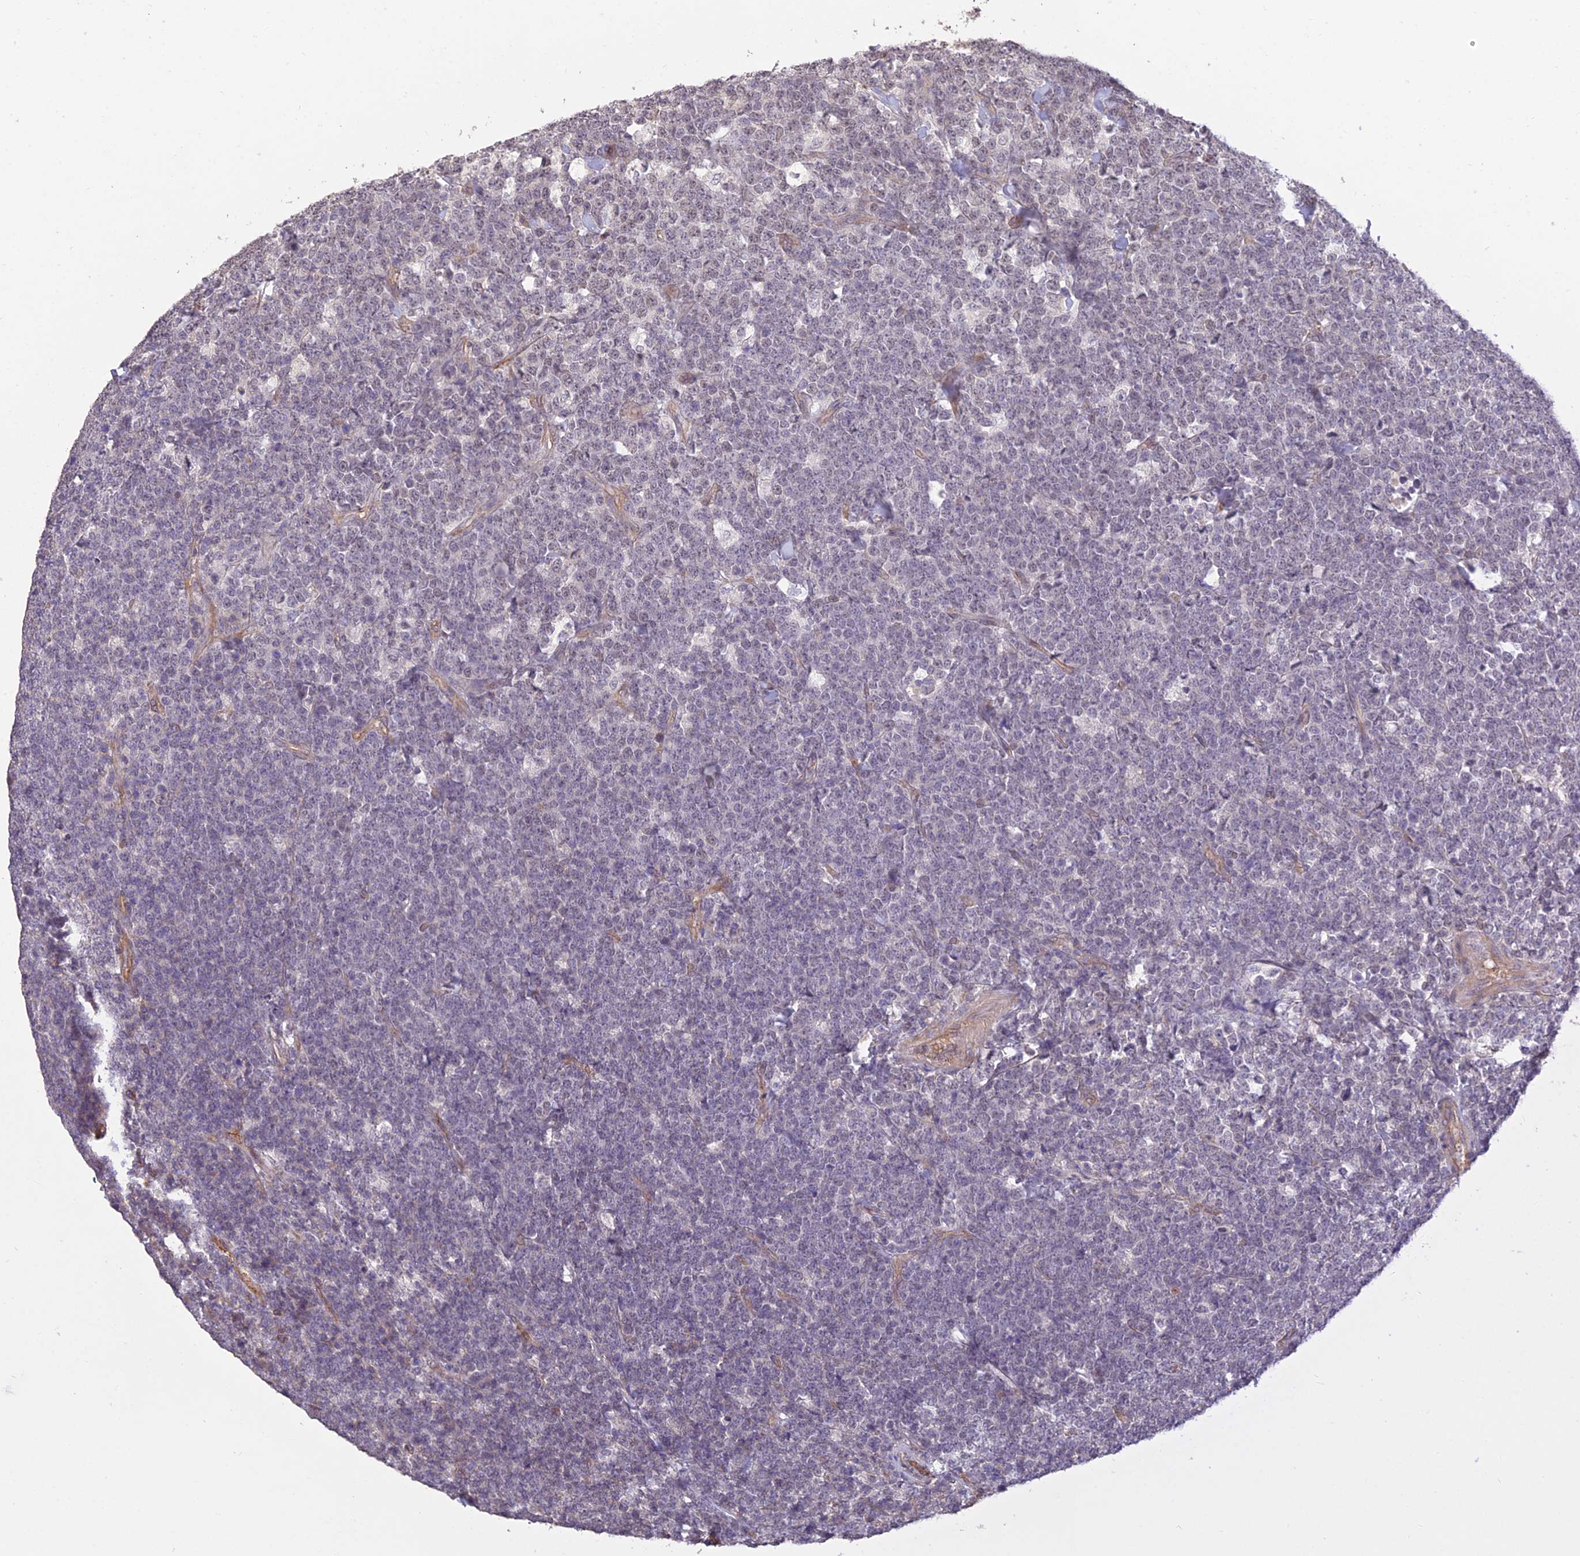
{"staining": {"intensity": "negative", "quantity": "none", "location": "none"}, "tissue": "lymphoma", "cell_type": "Tumor cells", "image_type": "cancer", "snomed": [{"axis": "morphology", "description": "Malignant lymphoma, non-Hodgkin's type, High grade"}, {"axis": "topography", "description": "Small intestine"}], "caption": "Tumor cells are negative for brown protein staining in lymphoma. (Stains: DAB (3,3'-diaminobenzidine) IHC with hematoxylin counter stain, Microscopy: brightfield microscopy at high magnification).", "gene": "PAGR1", "patient": {"sex": "male", "age": 8}}